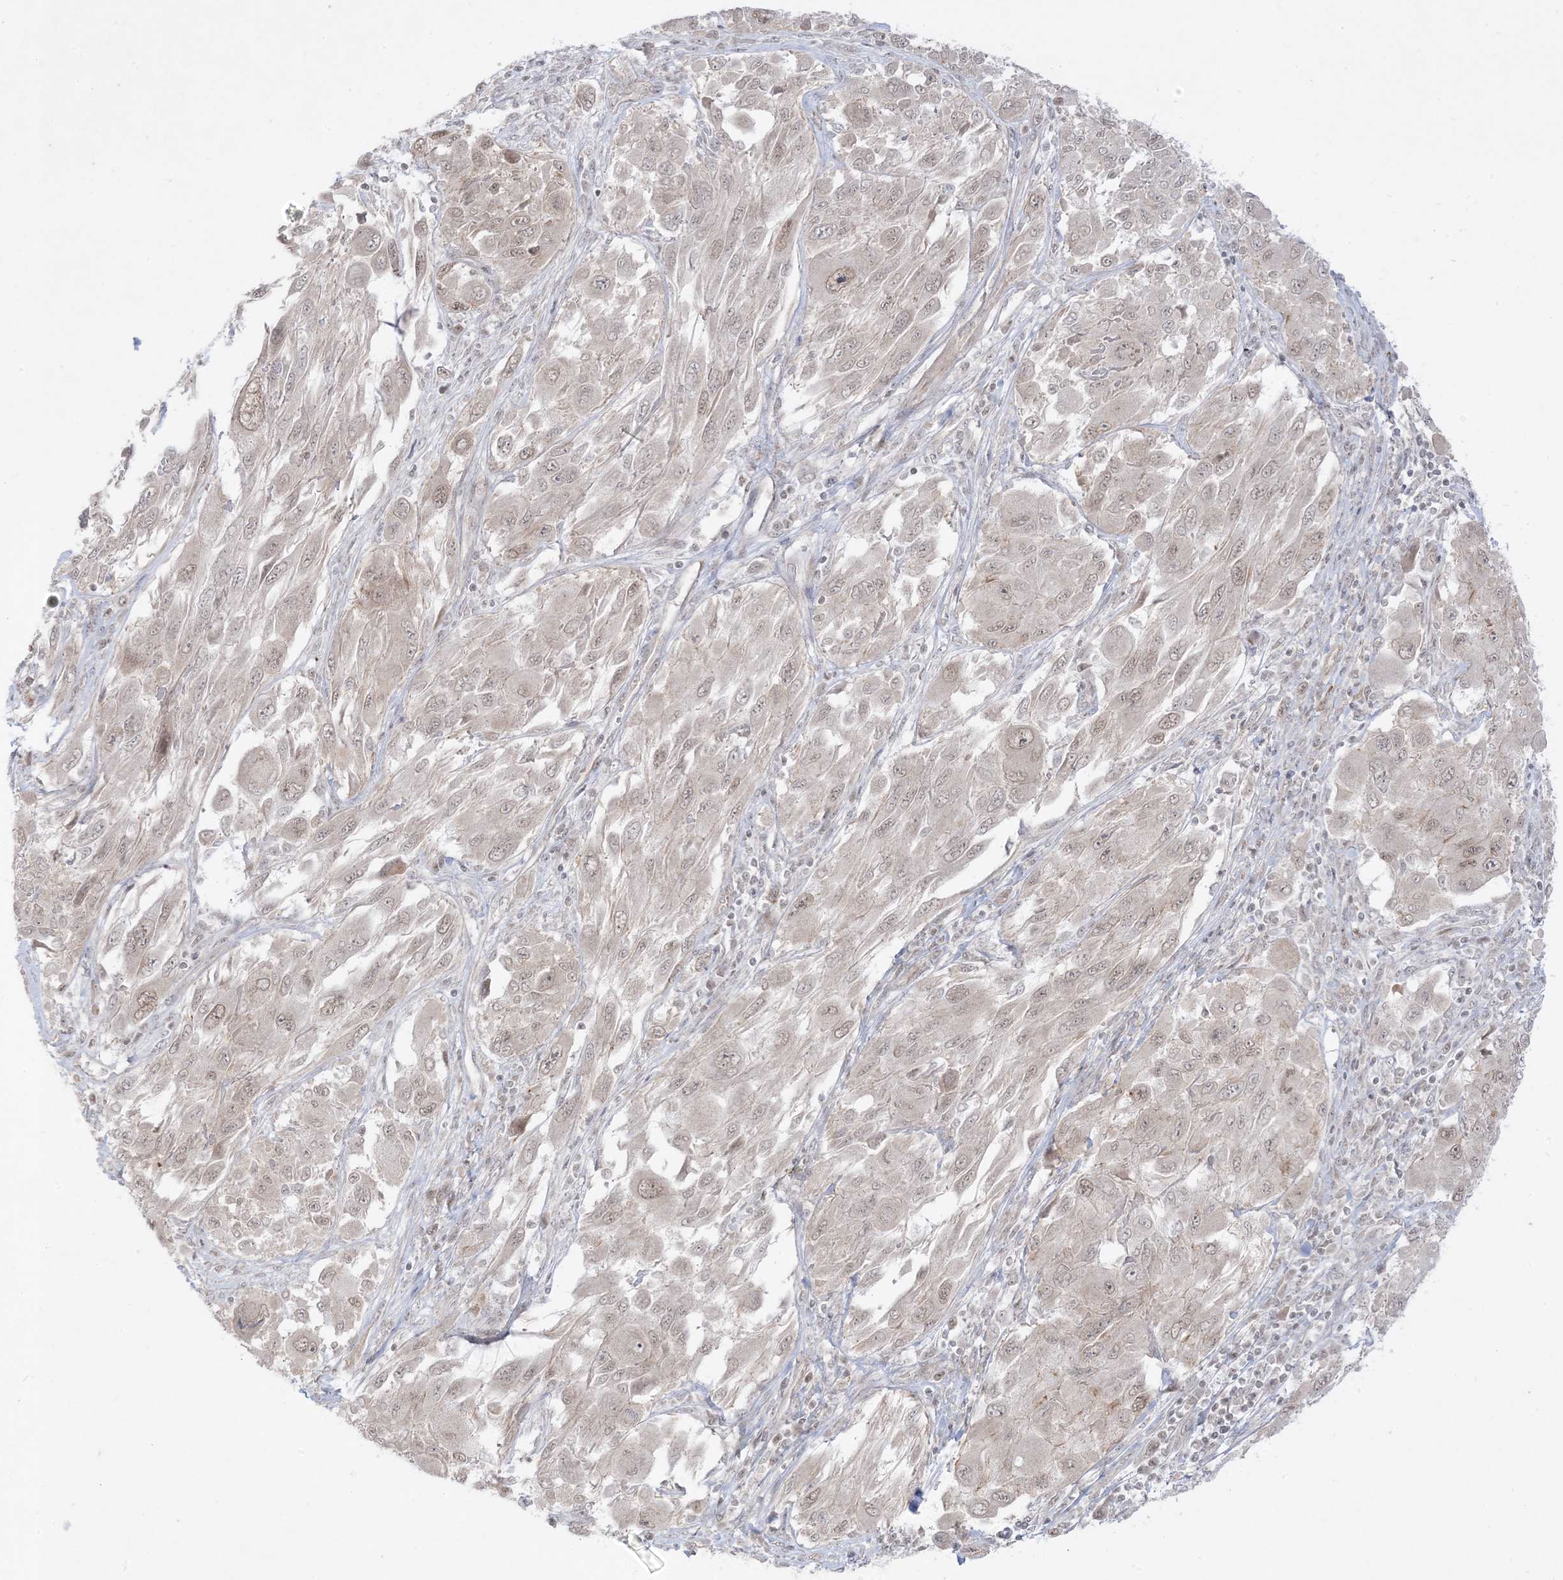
{"staining": {"intensity": "weak", "quantity": ">75%", "location": "nuclear"}, "tissue": "melanoma", "cell_type": "Tumor cells", "image_type": "cancer", "snomed": [{"axis": "morphology", "description": "Malignant melanoma, NOS"}, {"axis": "topography", "description": "Skin"}], "caption": "Brown immunohistochemical staining in malignant melanoma demonstrates weak nuclear staining in approximately >75% of tumor cells.", "gene": "PTK6", "patient": {"sex": "female", "age": 91}}